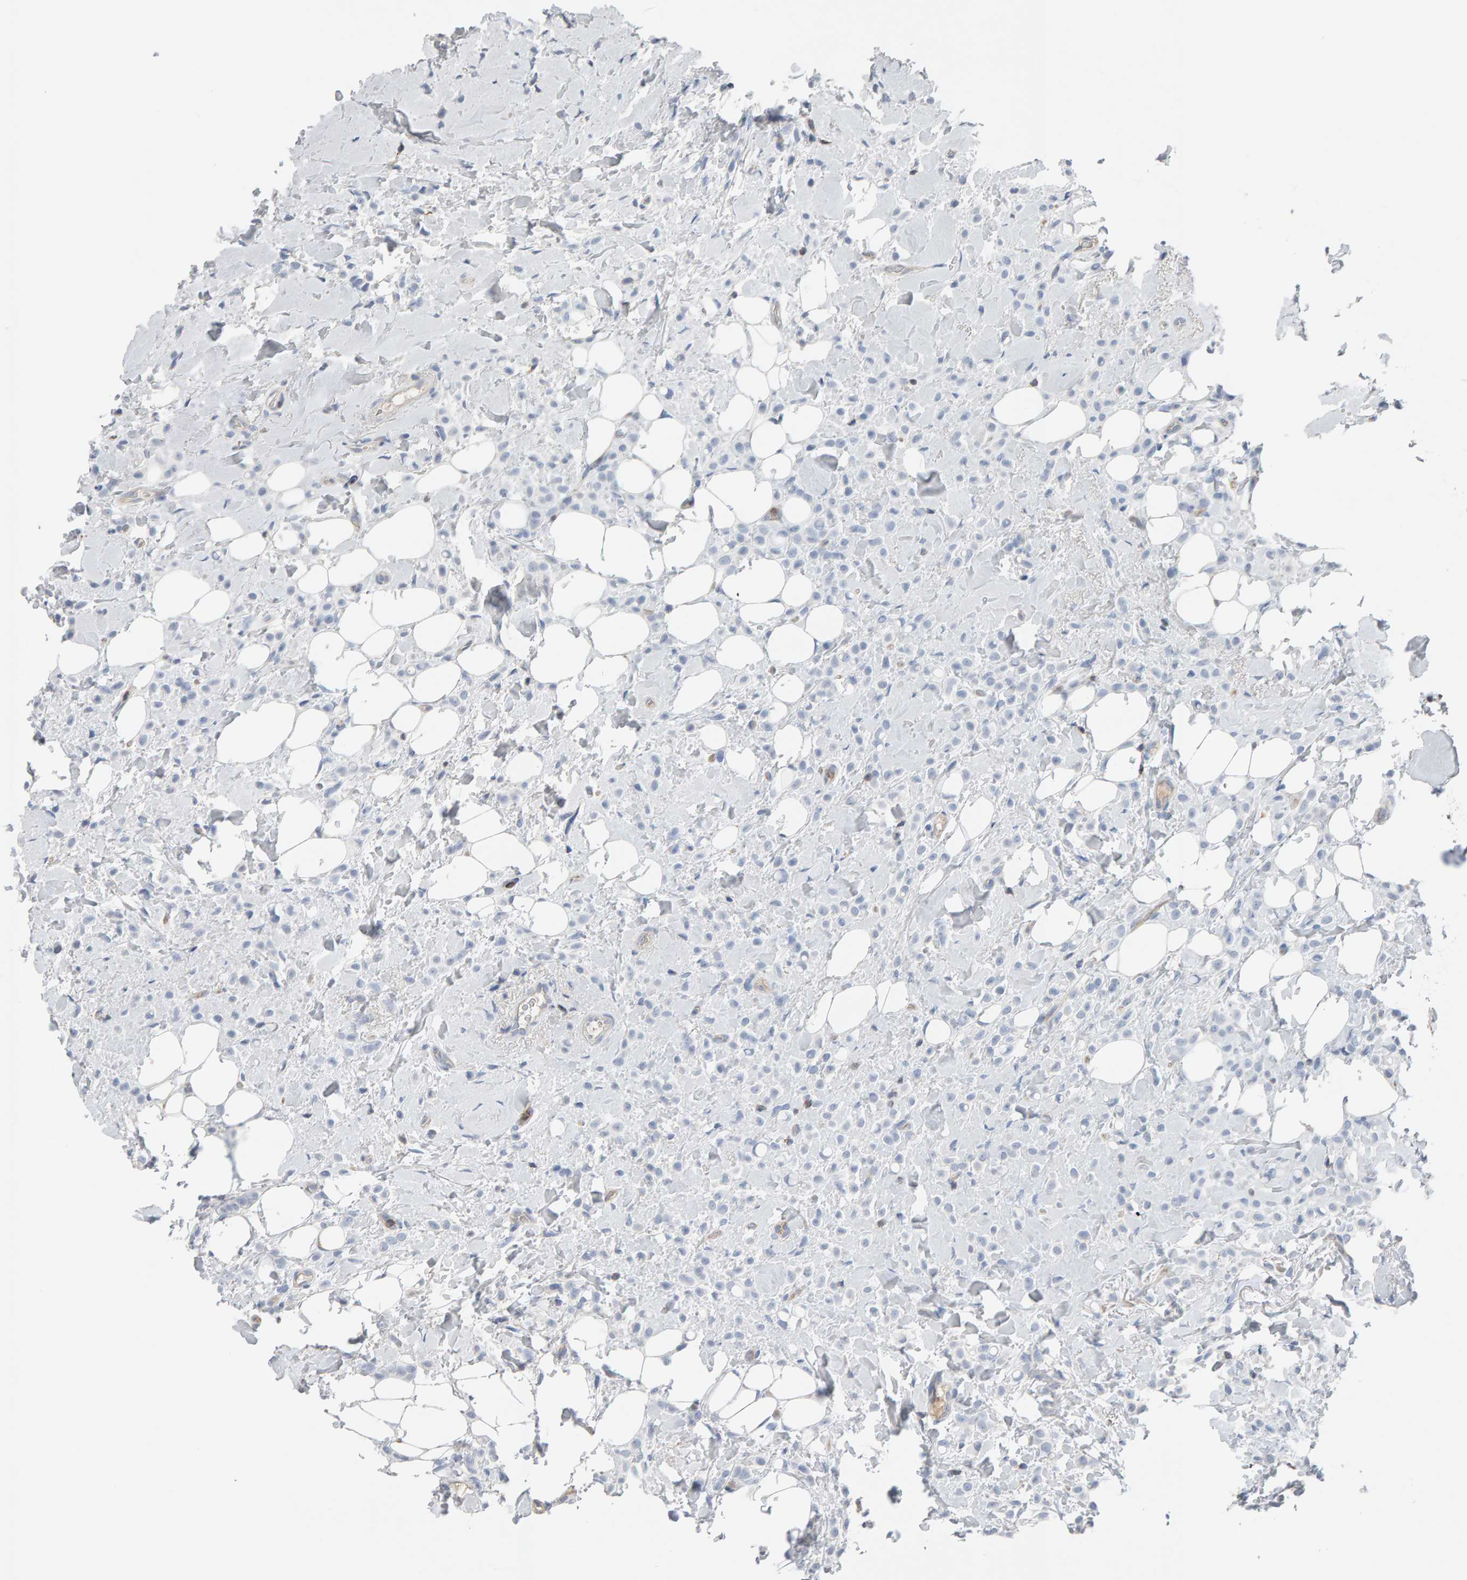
{"staining": {"intensity": "negative", "quantity": "none", "location": "none"}, "tissue": "breast cancer", "cell_type": "Tumor cells", "image_type": "cancer", "snomed": [{"axis": "morphology", "description": "Normal tissue, NOS"}, {"axis": "morphology", "description": "Lobular carcinoma"}, {"axis": "topography", "description": "Breast"}], "caption": "An image of human breast cancer (lobular carcinoma) is negative for staining in tumor cells. The staining is performed using DAB brown chromogen with nuclei counter-stained in using hematoxylin.", "gene": "FYN", "patient": {"sex": "female", "age": 50}}